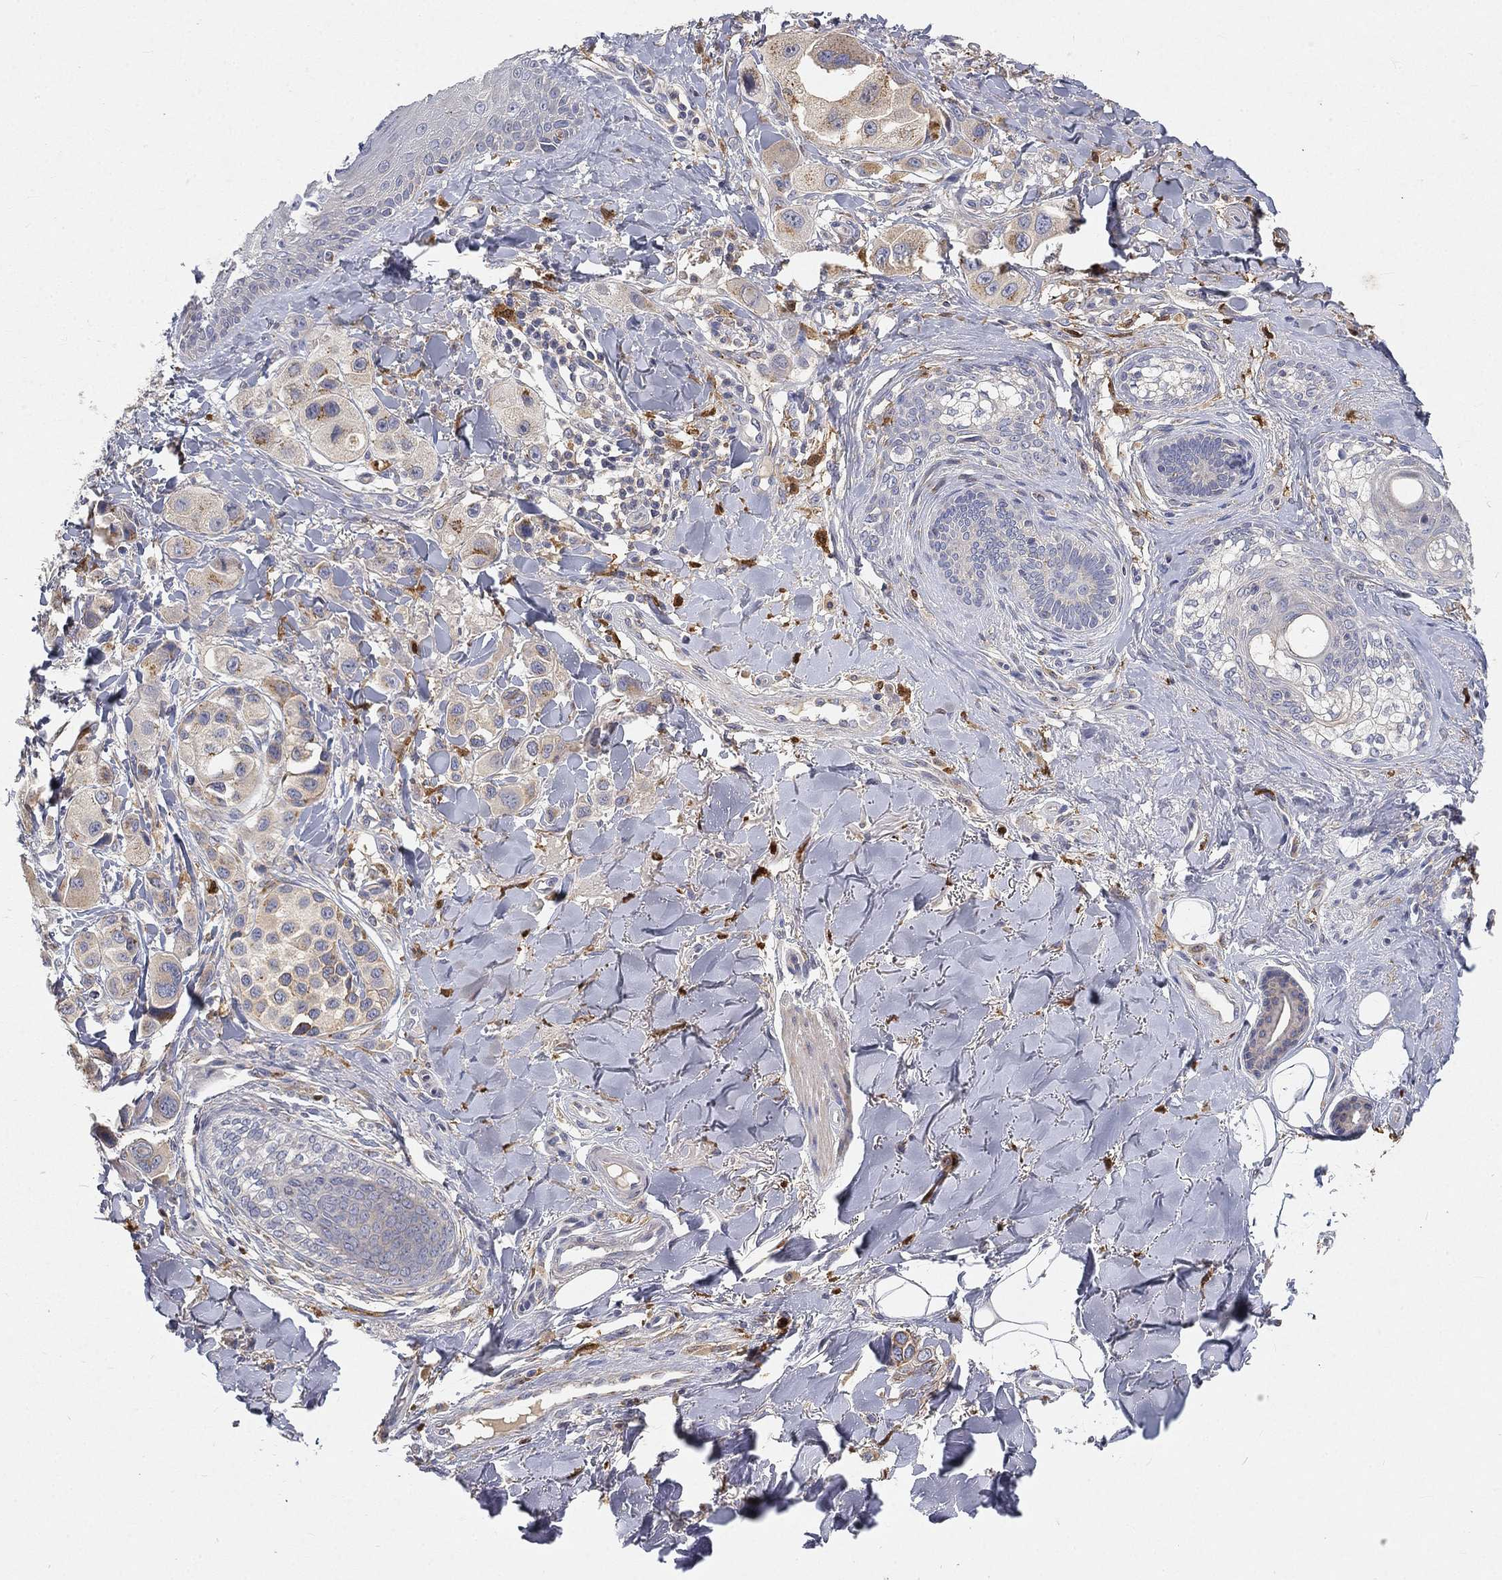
{"staining": {"intensity": "negative", "quantity": "none", "location": "none"}, "tissue": "melanoma", "cell_type": "Tumor cells", "image_type": "cancer", "snomed": [{"axis": "morphology", "description": "Malignant melanoma, NOS"}, {"axis": "topography", "description": "Skin"}], "caption": "Tumor cells show no significant protein positivity in melanoma.", "gene": "CTSL", "patient": {"sex": "male", "age": 57}}